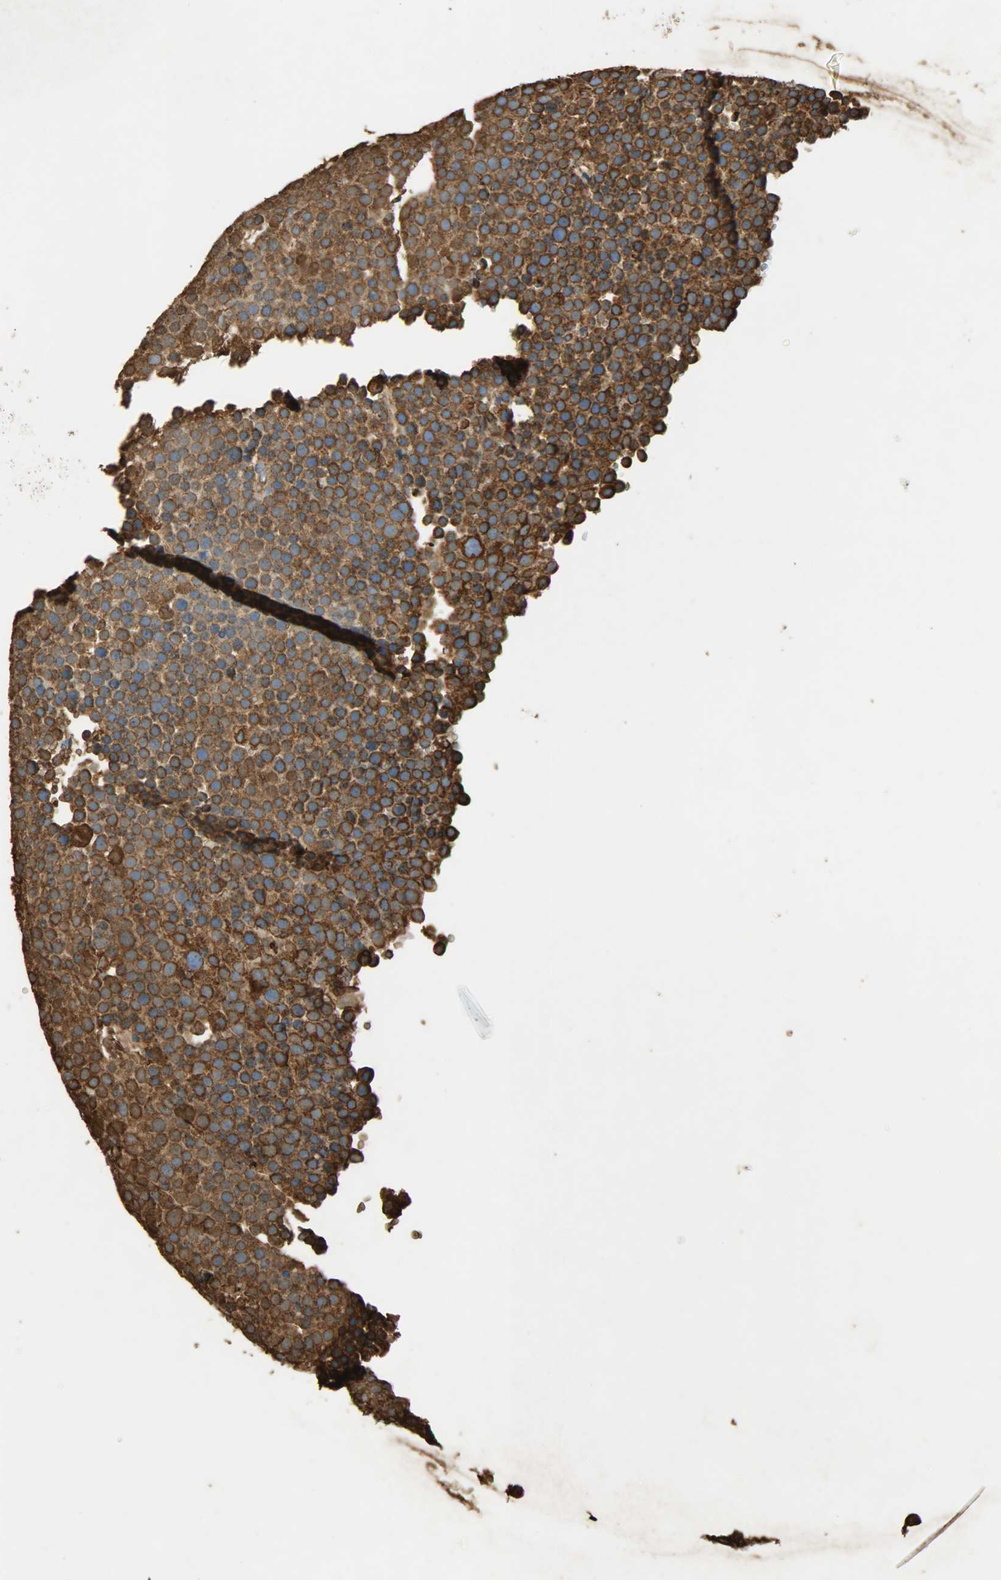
{"staining": {"intensity": "strong", "quantity": ">75%", "location": "cytoplasmic/membranous"}, "tissue": "testis cancer", "cell_type": "Tumor cells", "image_type": "cancer", "snomed": [{"axis": "morphology", "description": "Seminoma, NOS"}, {"axis": "topography", "description": "Testis"}], "caption": "Immunohistochemical staining of human testis cancer (seminoma) demonstrates strong cytoplasmic/membranous protein staining in approximately >75% of tumor cells. (IHC, brightfield microscopy, high magnification).", "gene": "HSP90B1", "patient": {"sex": "male", "age": 71}}